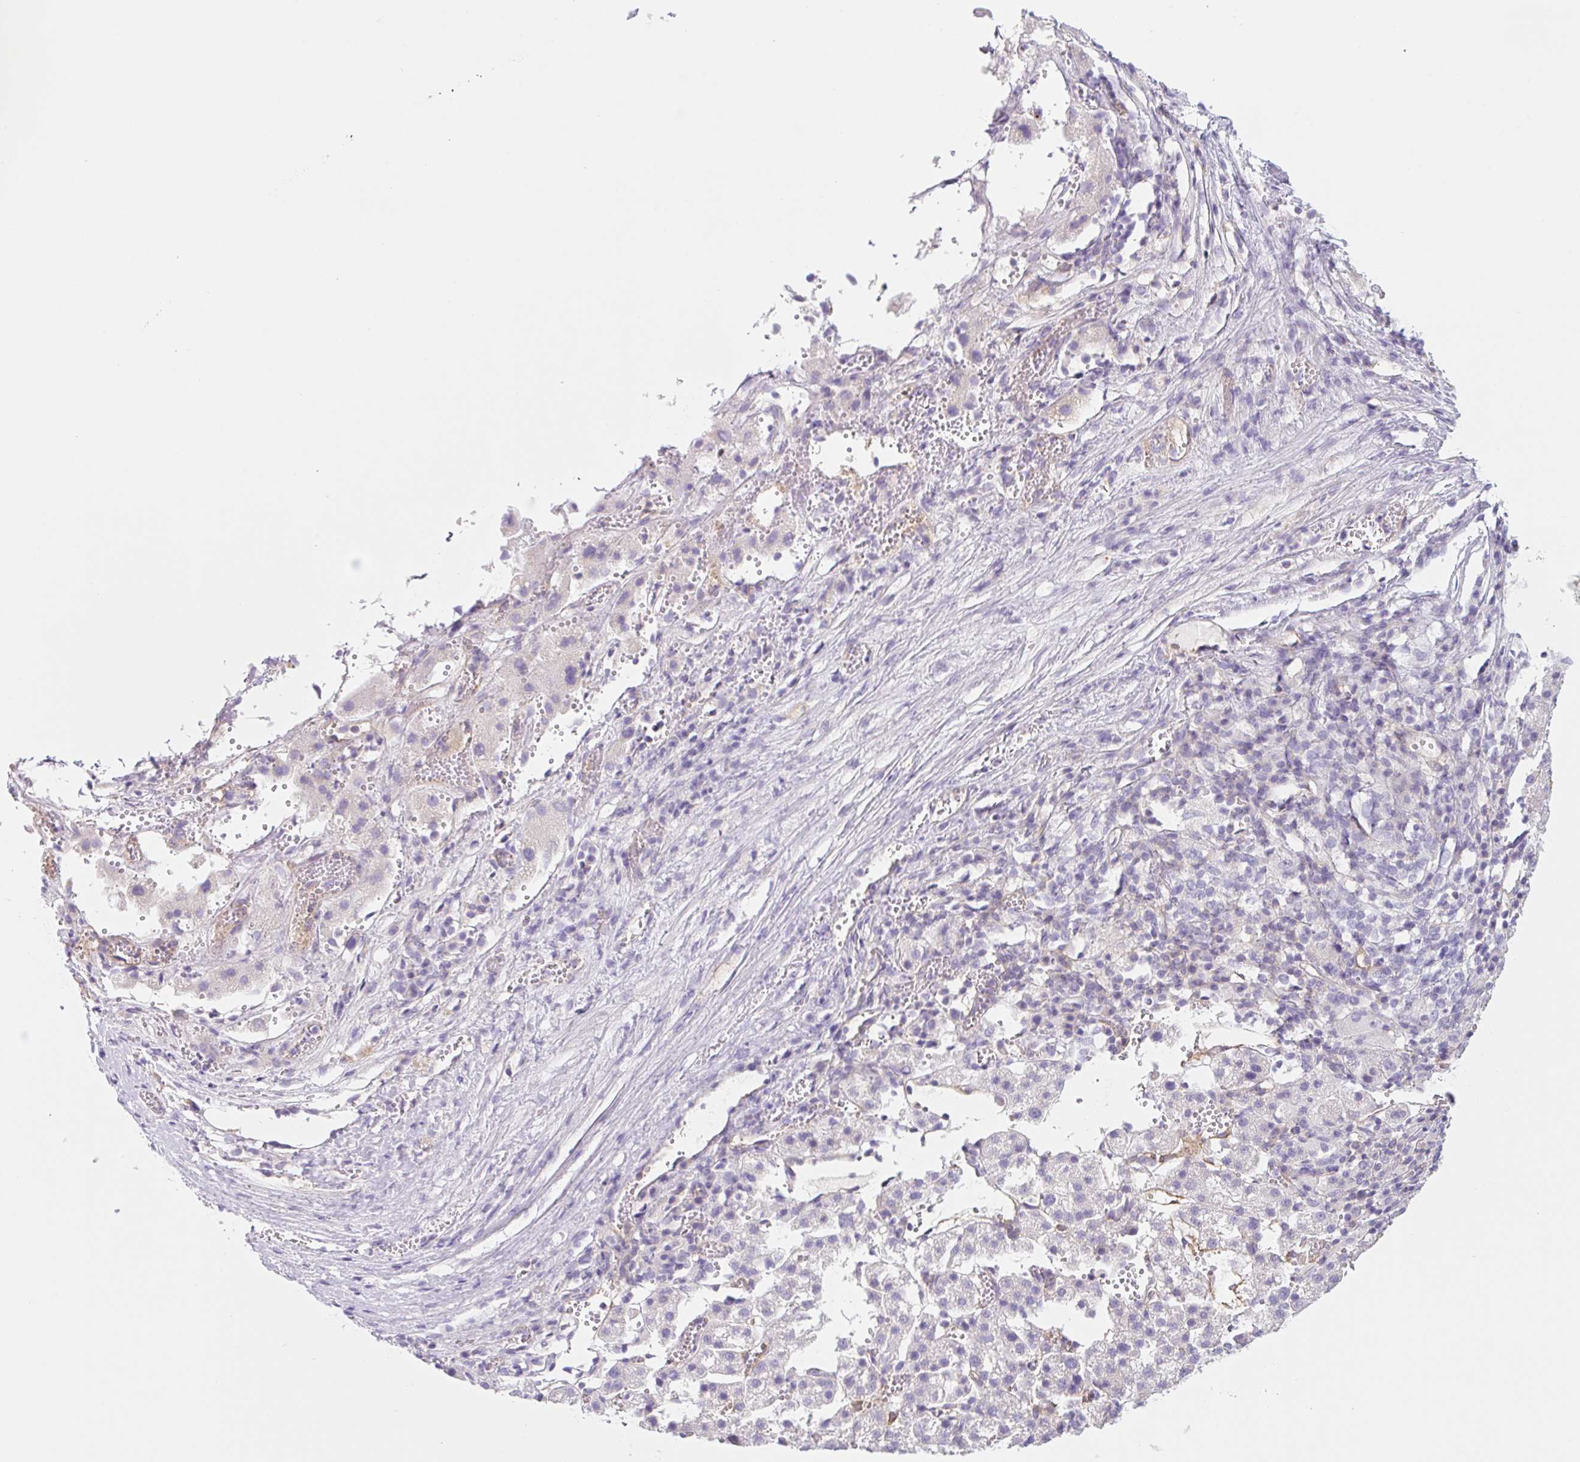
{"staining": {"intensity": "negative", "quantity": "none", "location": "none"}, "tissue": "liver cancer", "cell_type": "Tumor cells", "image_type": "cancer", "snomed": [{"axis": "morphology", "description": "Carcinoma, Hepatocellular, NOS"}, {"axis": "topography", "description": "Liver"}], "caption": "Immunohistochemical staining of hepatocellular carcinoma (liver) exhibits no significant positivity in tumor cells.", "gene": "LYVE1", "patient": {"sex": "female", "age": 58}}